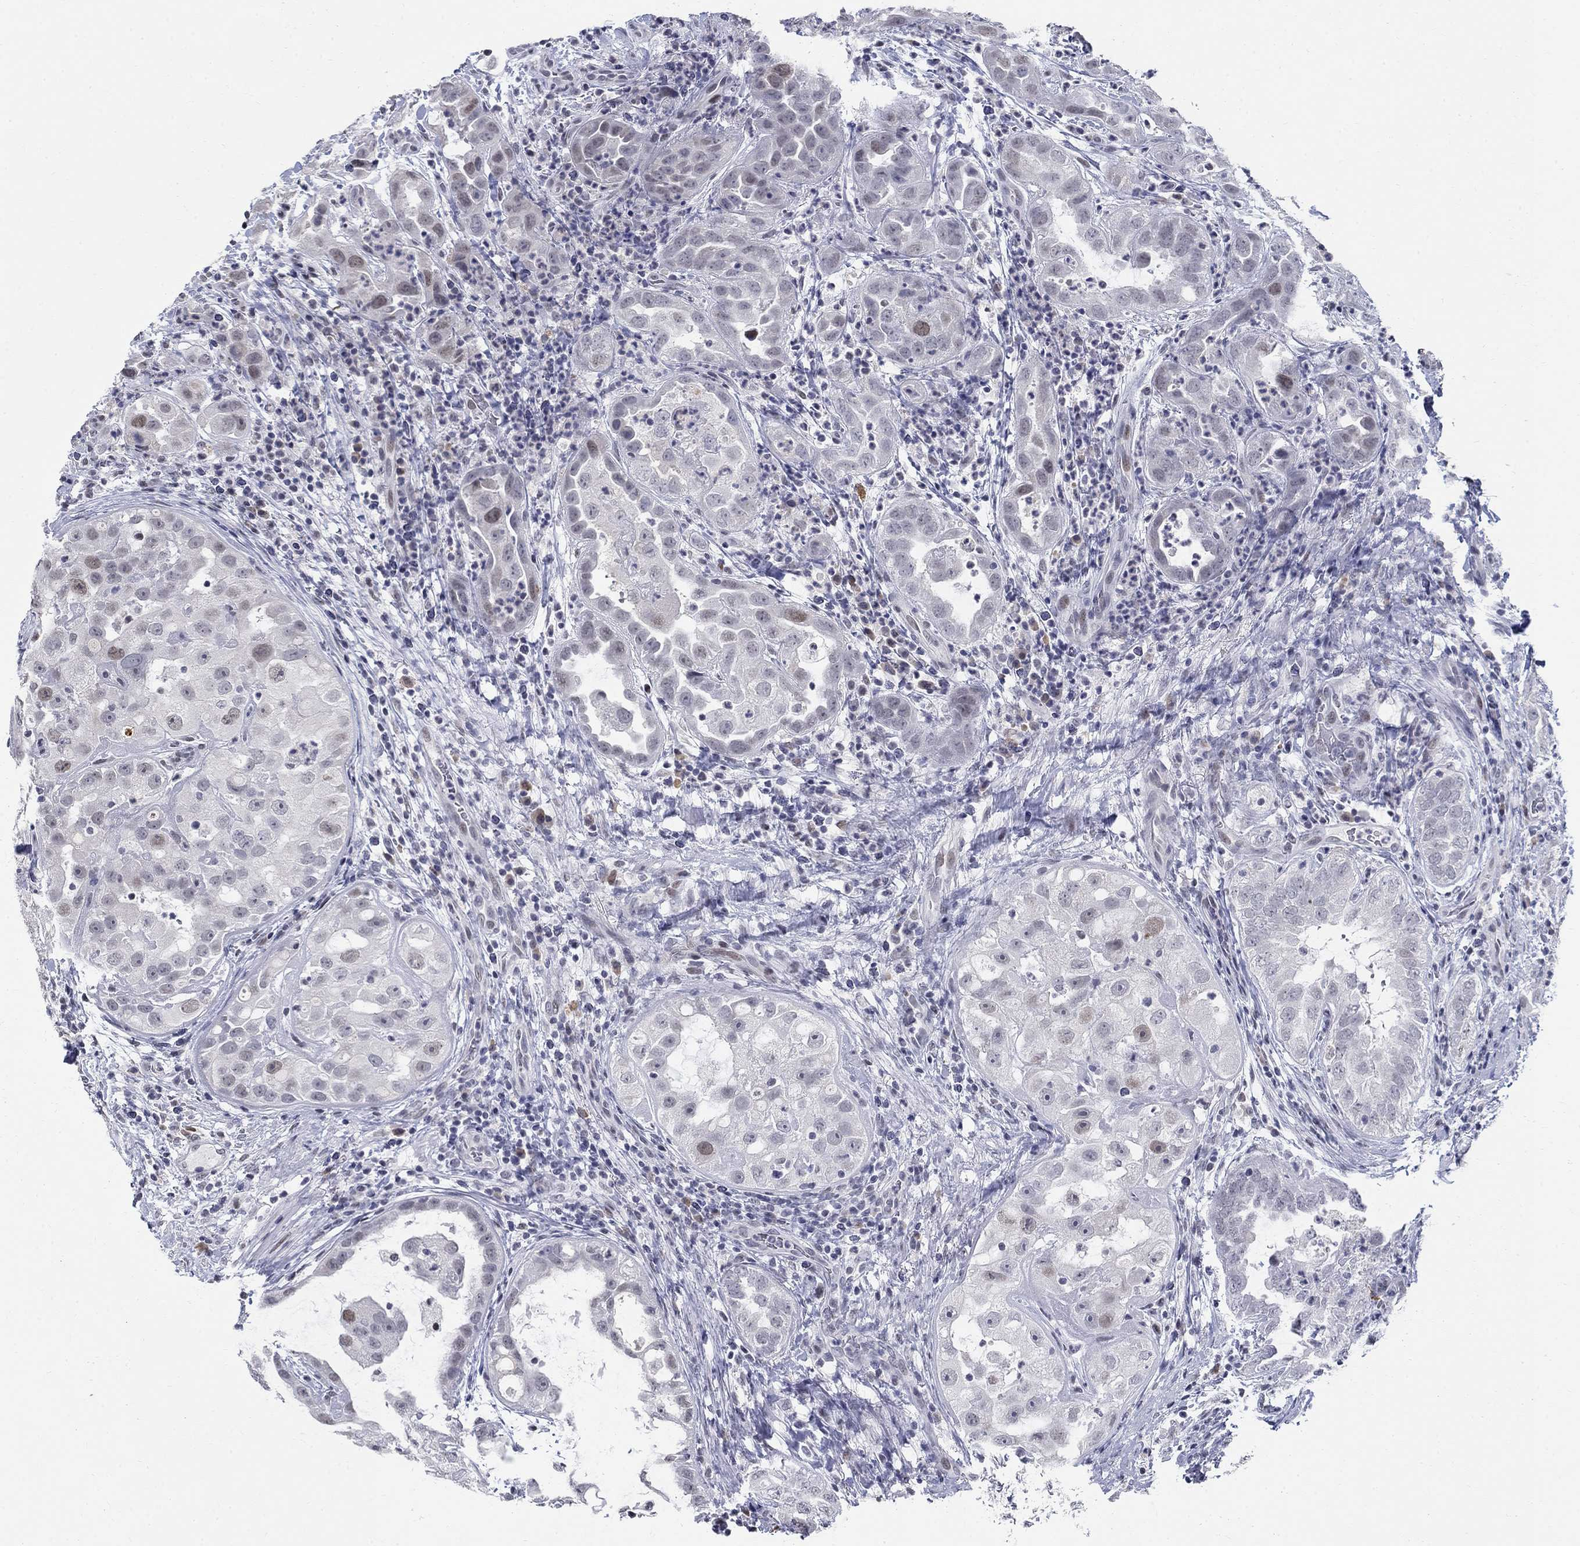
{"staining": {"intensity": "negative", "quantity": "none", "location": "none"}, "tissue": "urothelial cancer", "cell_type": "Tumor cells", "image_type": "cancer", "snomed": [{"axis": "morphology", "description": "Urothelial carcinoma, High grade"}, {"axis": "topography", "description": "Urinary bladder"}], "caption": "This is an immunohistochemistry histopathology image of human urothelial carcinoma (high-grade). There is no staining in tumor cells.", "gene": "BHLHE22", "patient": {"sex": "female", "age": 41}}